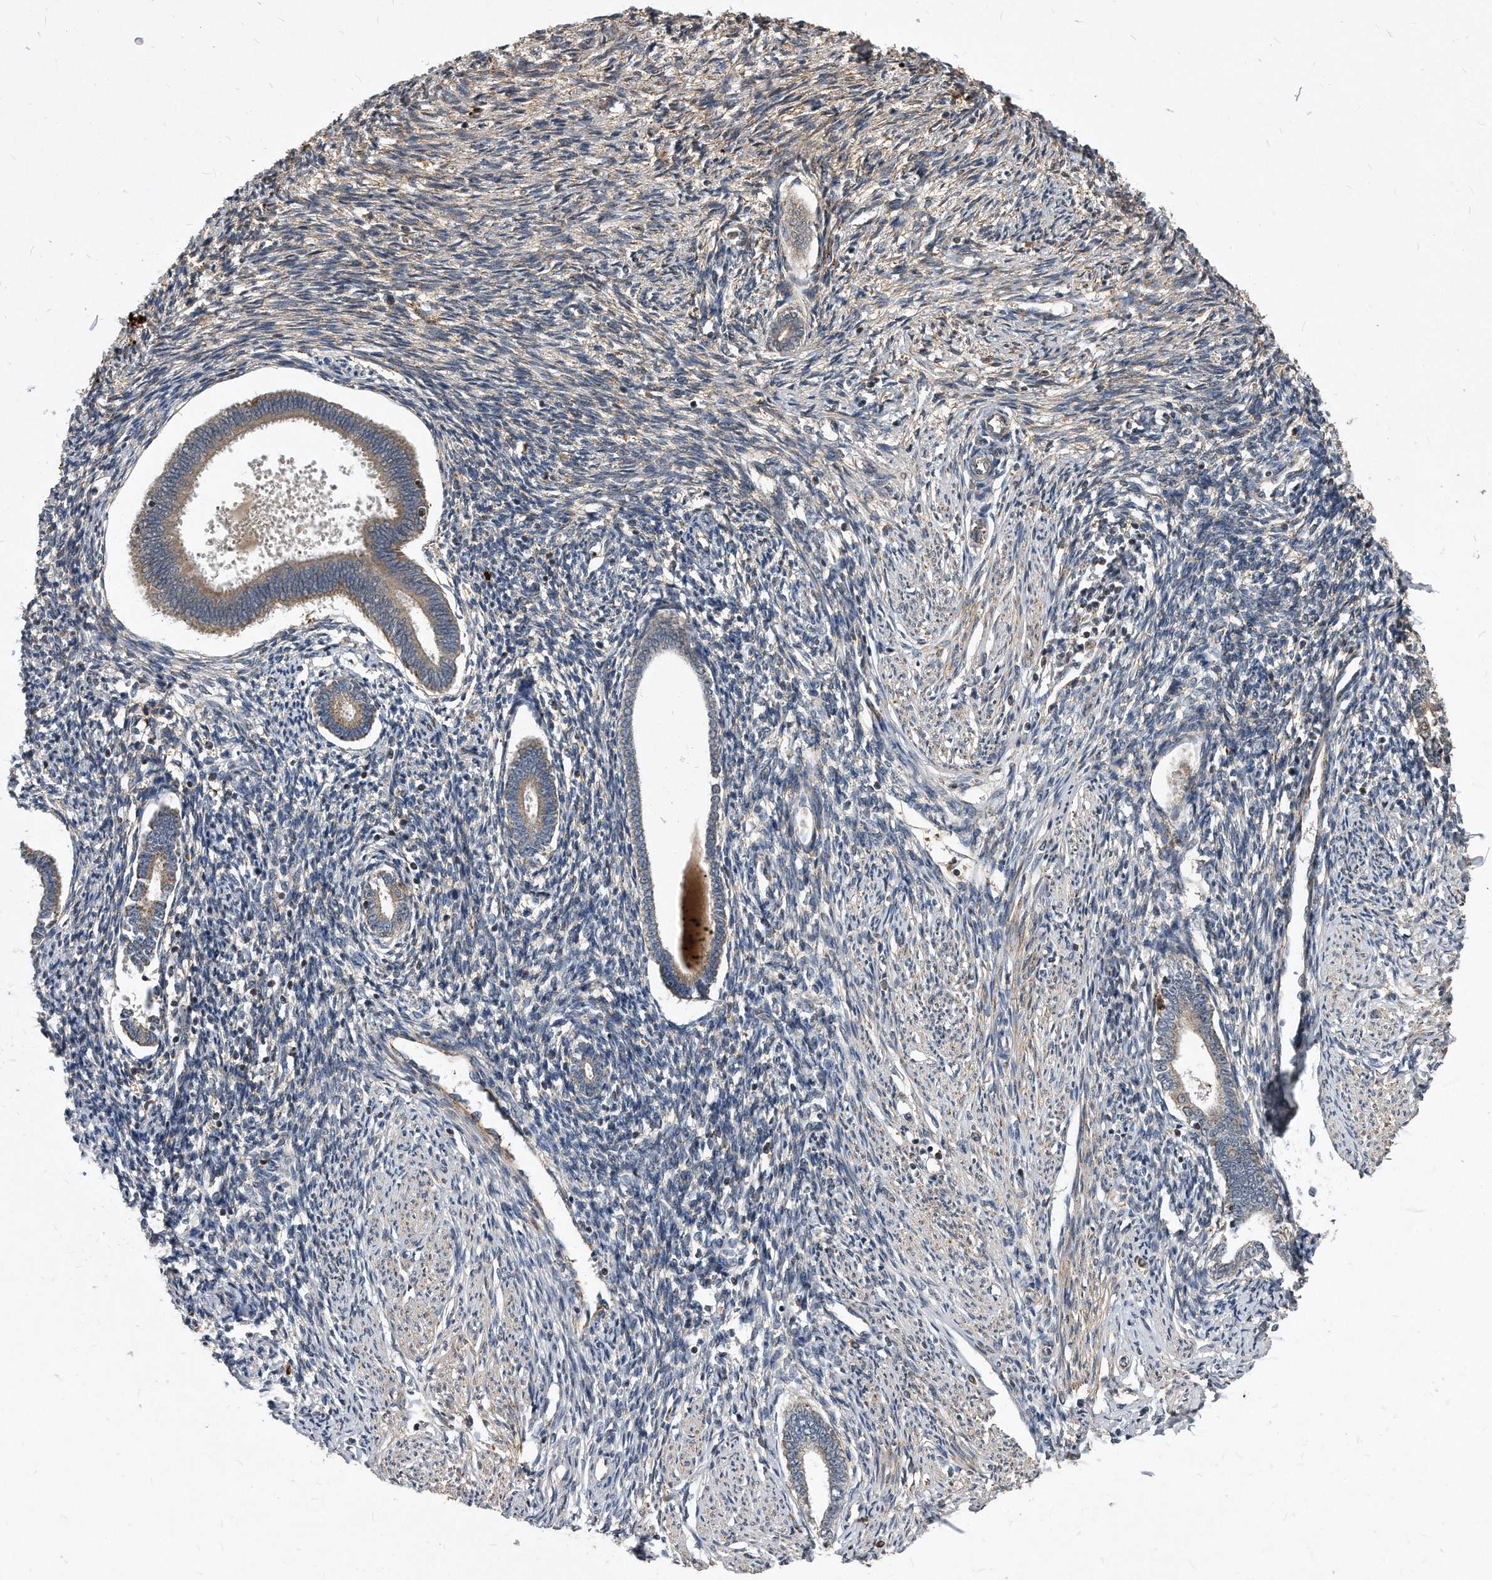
{"staining": {"intensity": "moderate", "quantity": "<25%", "location": "cytoplasmic/membranous"}, "tissue": "endometrium", "cell_type": "Cells in endometrial stroma", "image_type": "normal", "snomed": [{"axis": "morphology", "description": "Normal tissue, NOS"}, {"axis": "topography", "description": "Endometrium"}], "caption": "Moderate cytoplasmic/membranous expression is identified in about <25% of cells in endometrial stroma in benign endometrium.", "gene": "SOBP", "patient": {"sex": "female", "age": 56}}